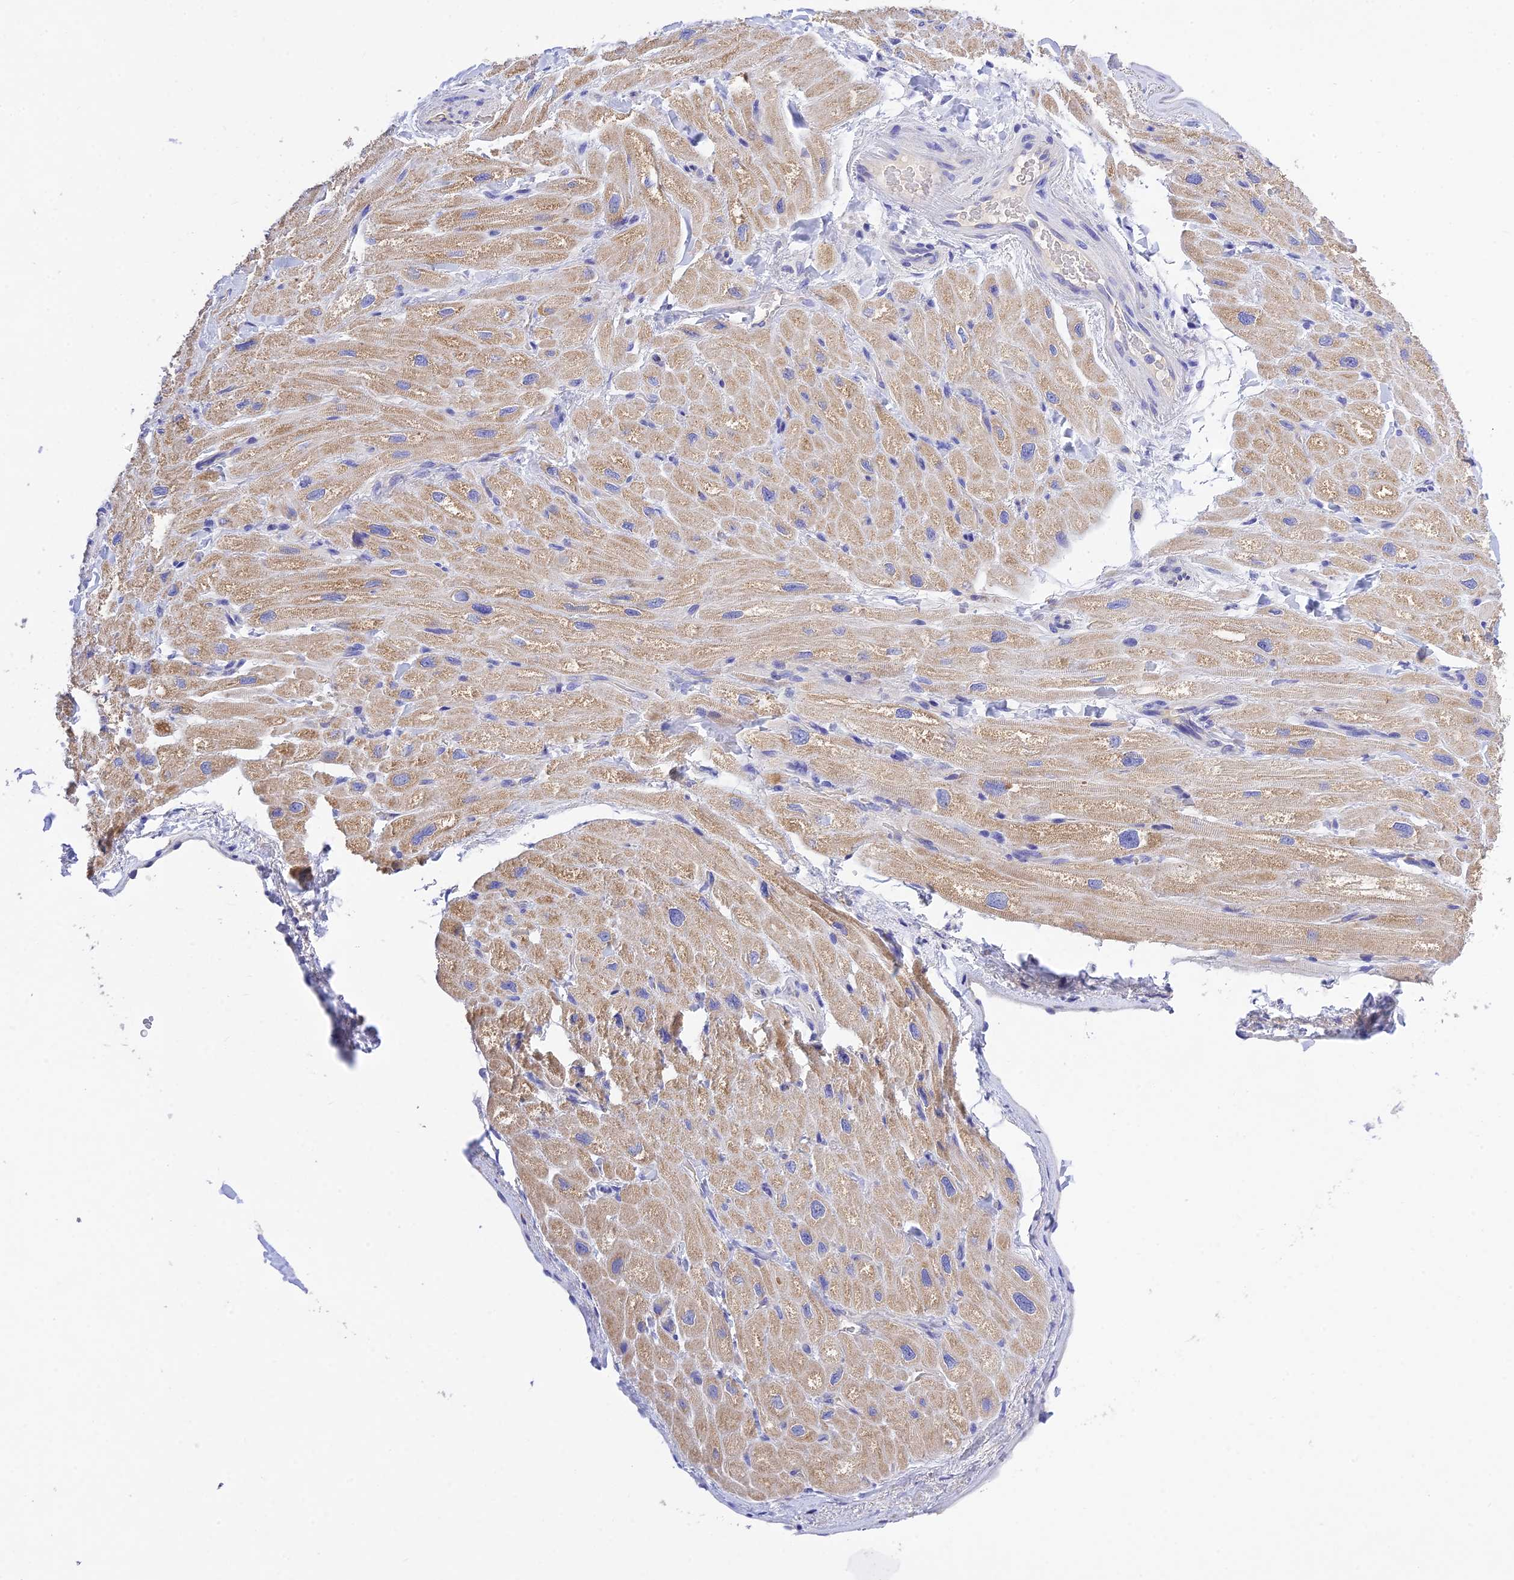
{"staining": {"intensity": "weak", "quantity": "25%-75%", "location": "cytoplasmic/membranous"}, "tissue": "heart muscle", "cell_type": "Cardiomyocytes", "image_type": "normal", "snomed": [{"axis": "morphology", "description": "Normal tissue, NOS"}, {"axis": "topography", "description": "Heart"}], "caption": "This is an image of immunohistochemistry (IHC) staining of normal heart muscle, which shows weak expression in the cytoplasmic/membranous of cardiomyocytes.", "gene": "MS4A5", "patient": {"sex": "male", "age": 65}}